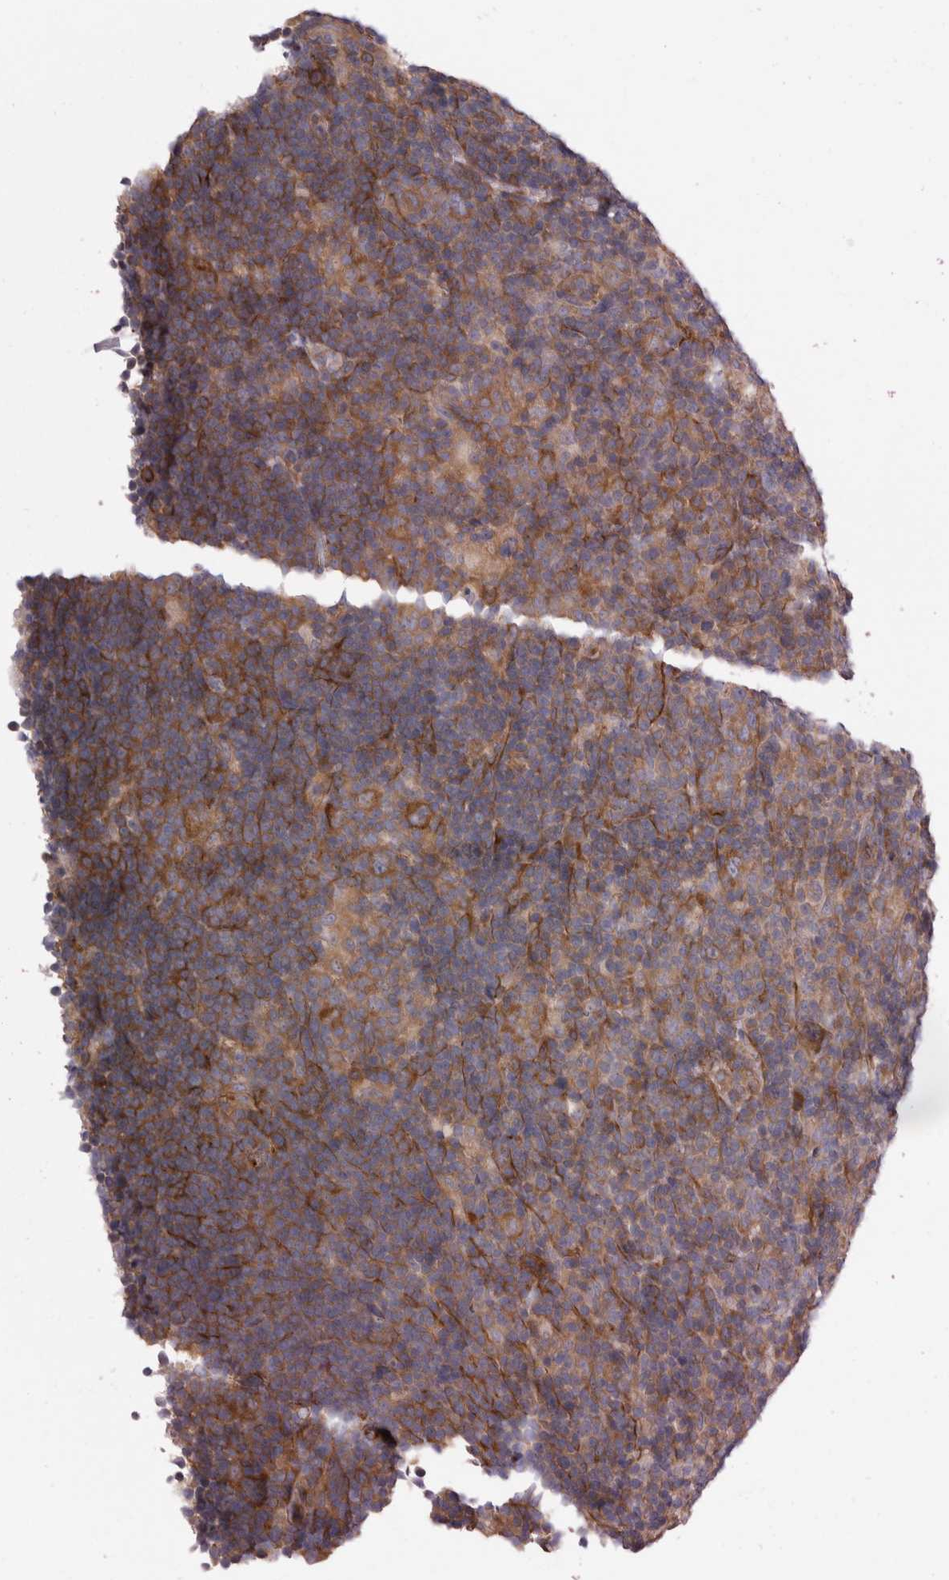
{"staining": {"intensity": "moderate", "quantity": ">75%", "location": "cytoplasmic/membranous"}, "tissue": "lymphoma", "cell_type": "Tumor cells", "image_type": "cancer", "snomed": [{"axis": "morphology", "description": "Hodgkin's disease, NOS"}, {"axis": "topography", "description": "Lymph node"}], "caption": "Immunohistochemistry image of neoplastic tissue: lymphoma stained using immunohistochemistry (IHC) shows medium levels of moderate protein expression localized specifically in the cytoplasmic/membranous of tumor cells, appearing as a cytoplasmic/membranous brown color.", "gene": "EPRS1", "patient": {"sex": "female", "age": 57}}